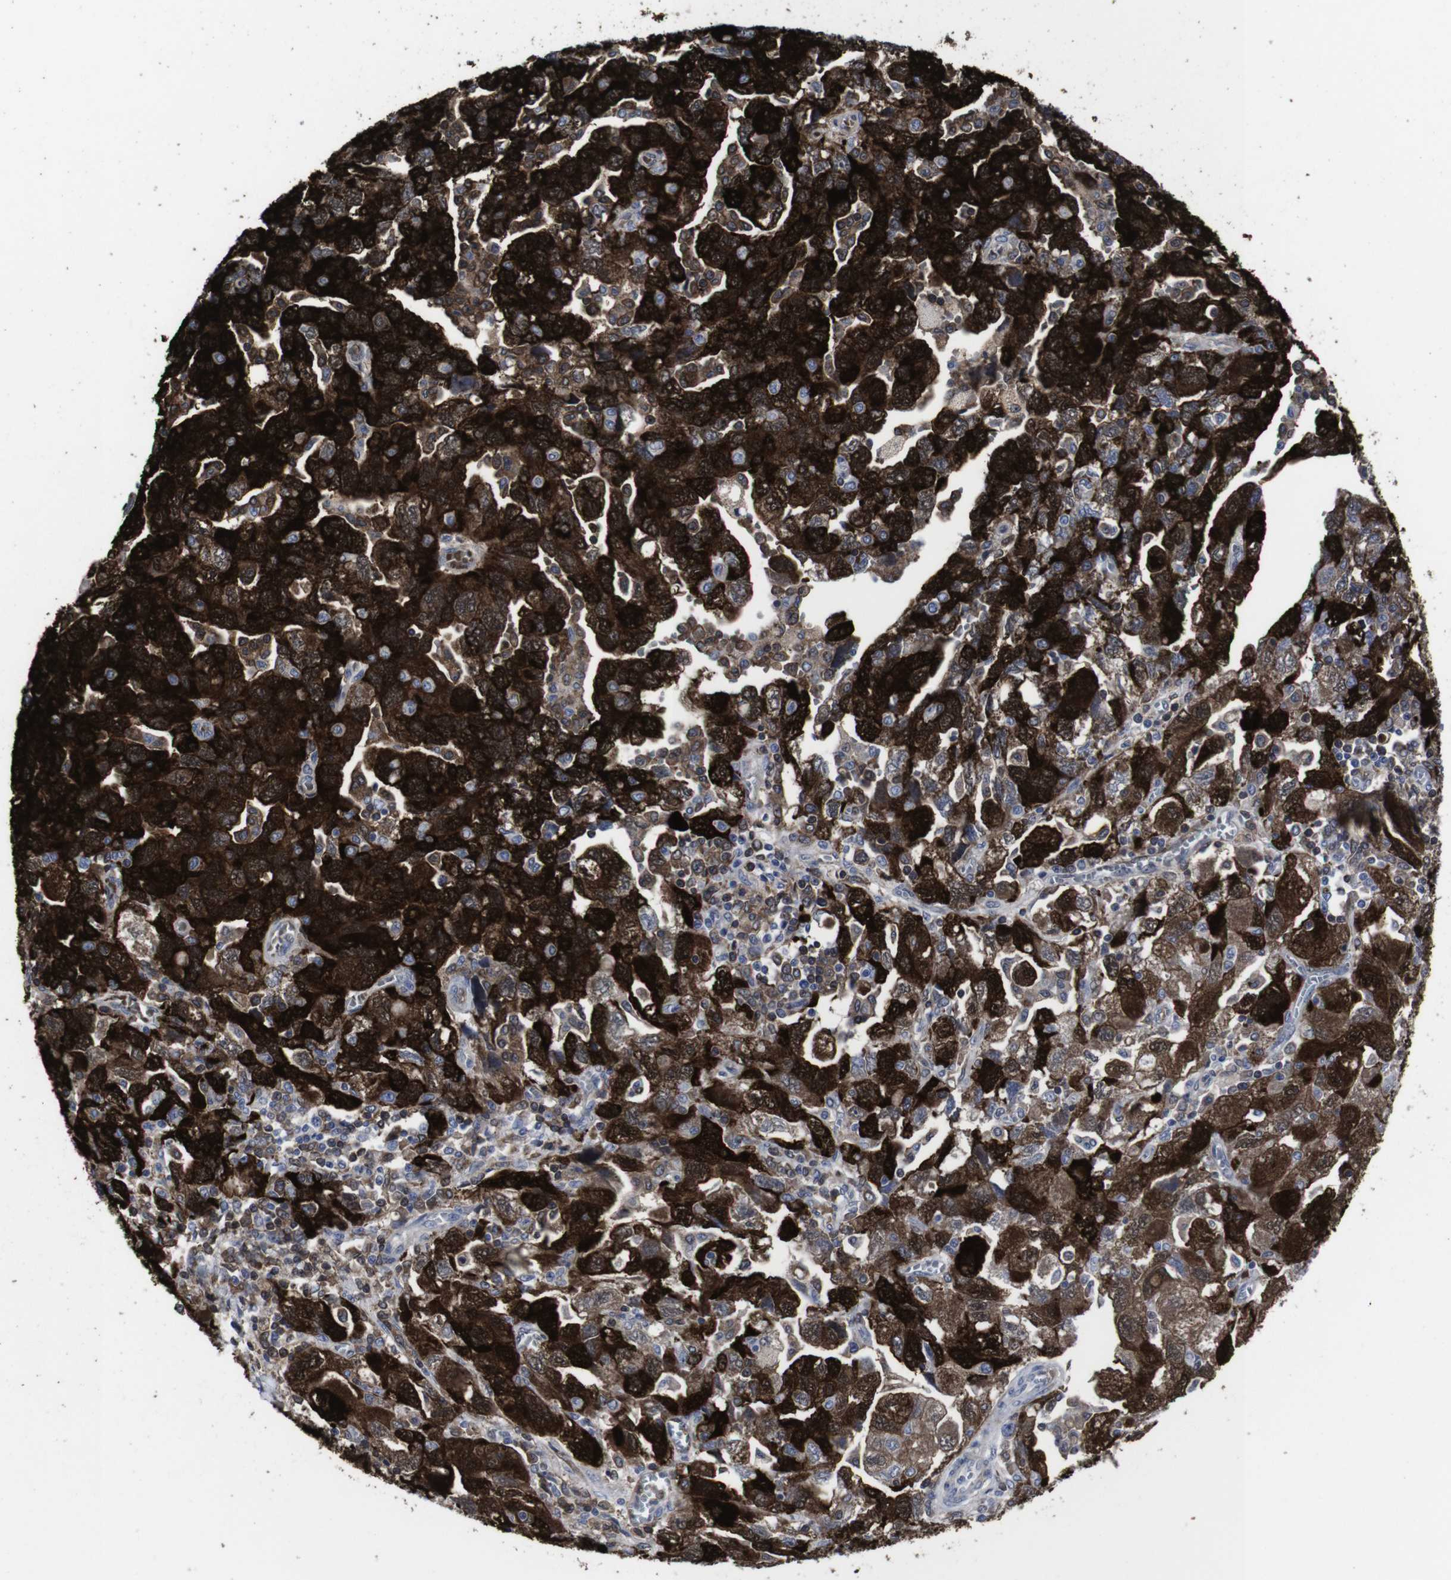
{"staining": {"intensity": "strong", "quantity": ">75%", "location": "cytoplasmic/membranous"}, "tissue": "ovarian cancer", "cell_type": "Tumor cells", "image_type": "cancer", "snomed": [{"axis": "morphology", "description": "Carcinoma, NOS"}, {"axis": "morphology", "description": "Cystadenocarcinoma, serous, NOS"}, {"axis": "topography", "description": "Ovary"}], "caption": "Protein expression analysis of human carcinoma (ovarian) reveals strong cytoplasmic/membranous expression in approximately >75% of tumor cells. The protein is shown in brown color, while the nuclei are stained blue.", "gene": "SNCG", "patient": {"sex": "female", "age": 69}}